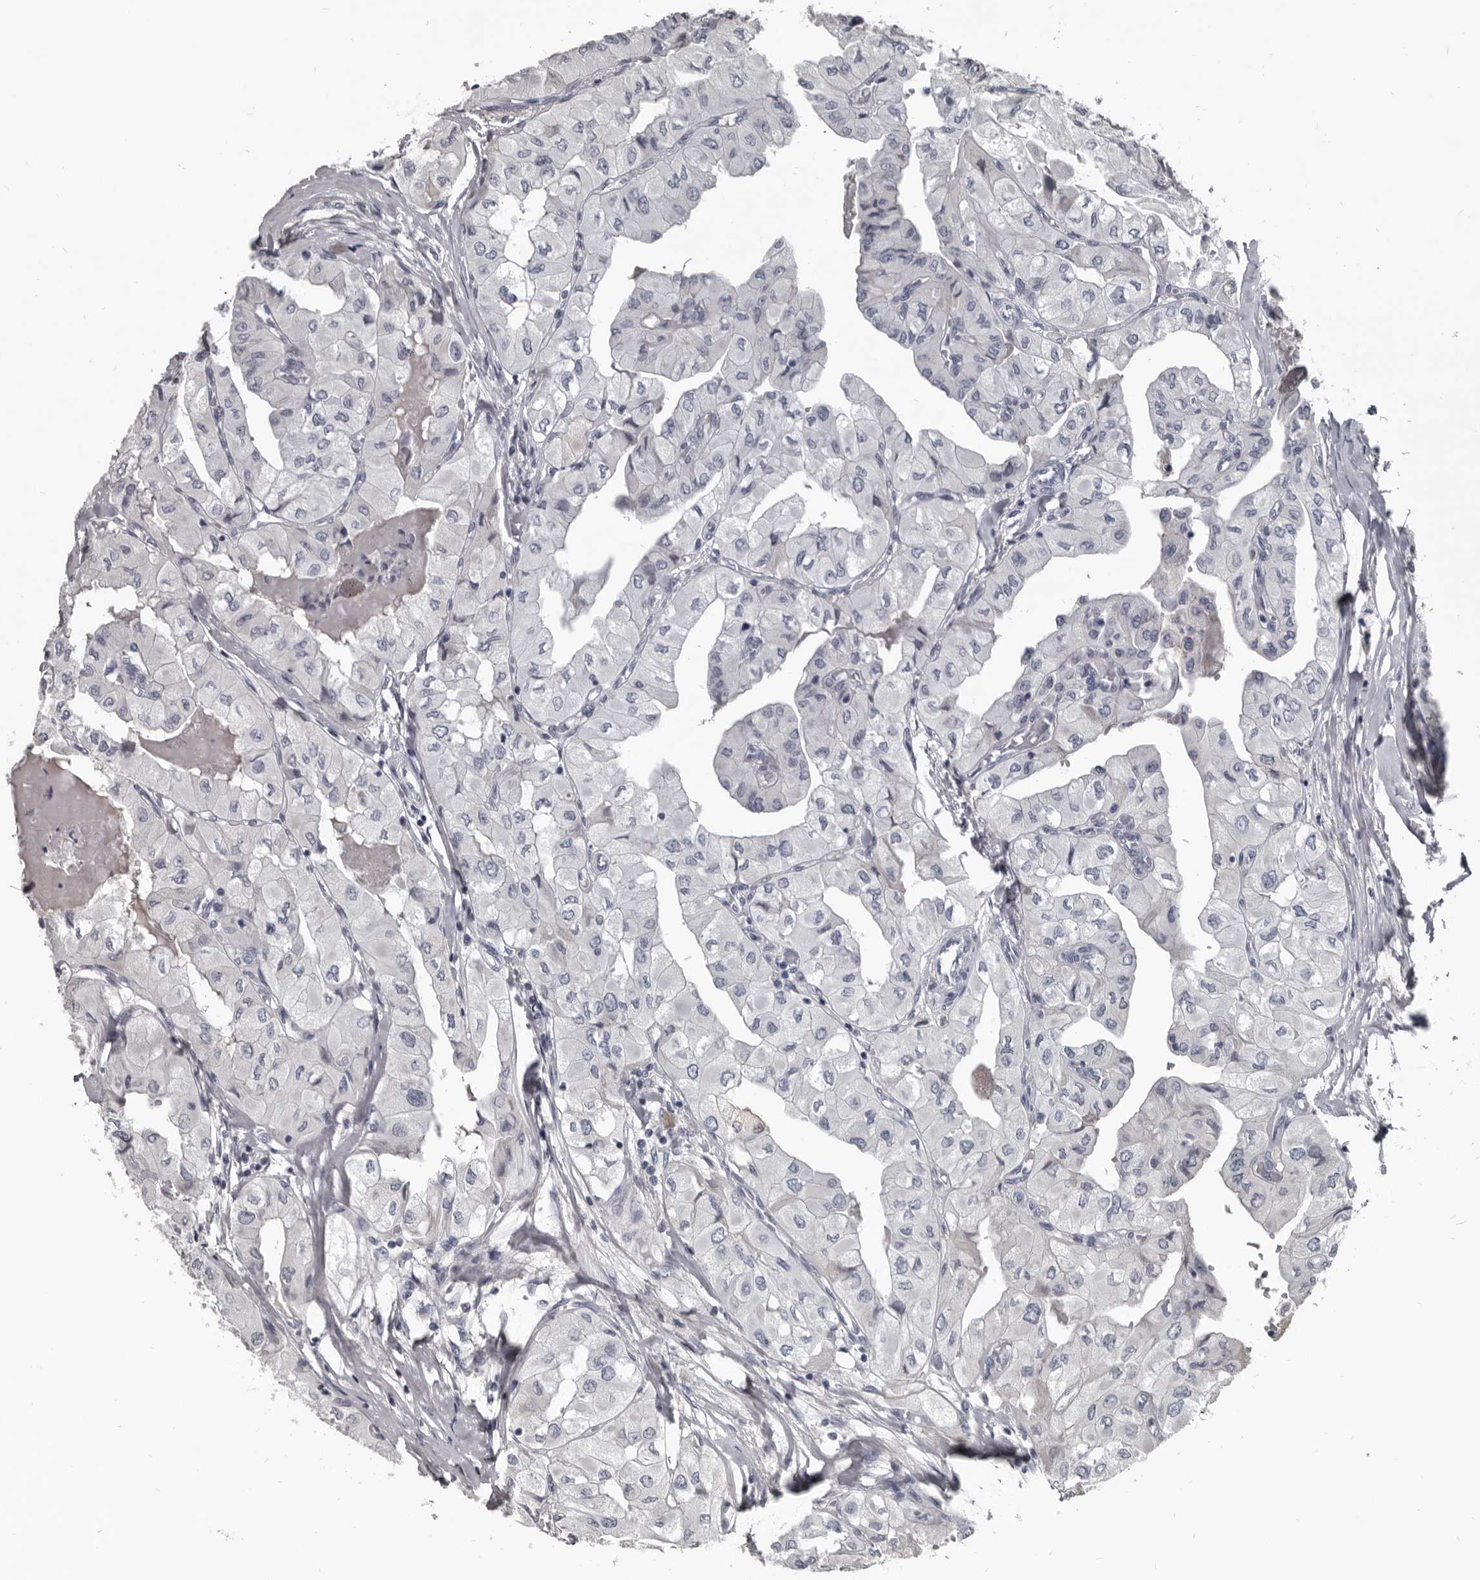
{"staining": {"intensity": "negative", "quantity": "none", "location": "none"}, "tissue": "thyroid cancer", "cell_type": "Tumor cells", "image_type": "cancer", "snomed": [{"axis": "morphology", "description": "Papillary adenocarcinoma, NOS"}, {"axis": "topography", "description": "Thyroid gland"}], "caption": "Thyroid cancer (papillary adenocarcinoma) was stained to show a protein in brown. There is no significant staining in tumor cells. (DAB immunohistochemistry with hematoxylin counter stain).", "gene": "GREB1", "patient": {"sex": "female", "age": 59}}